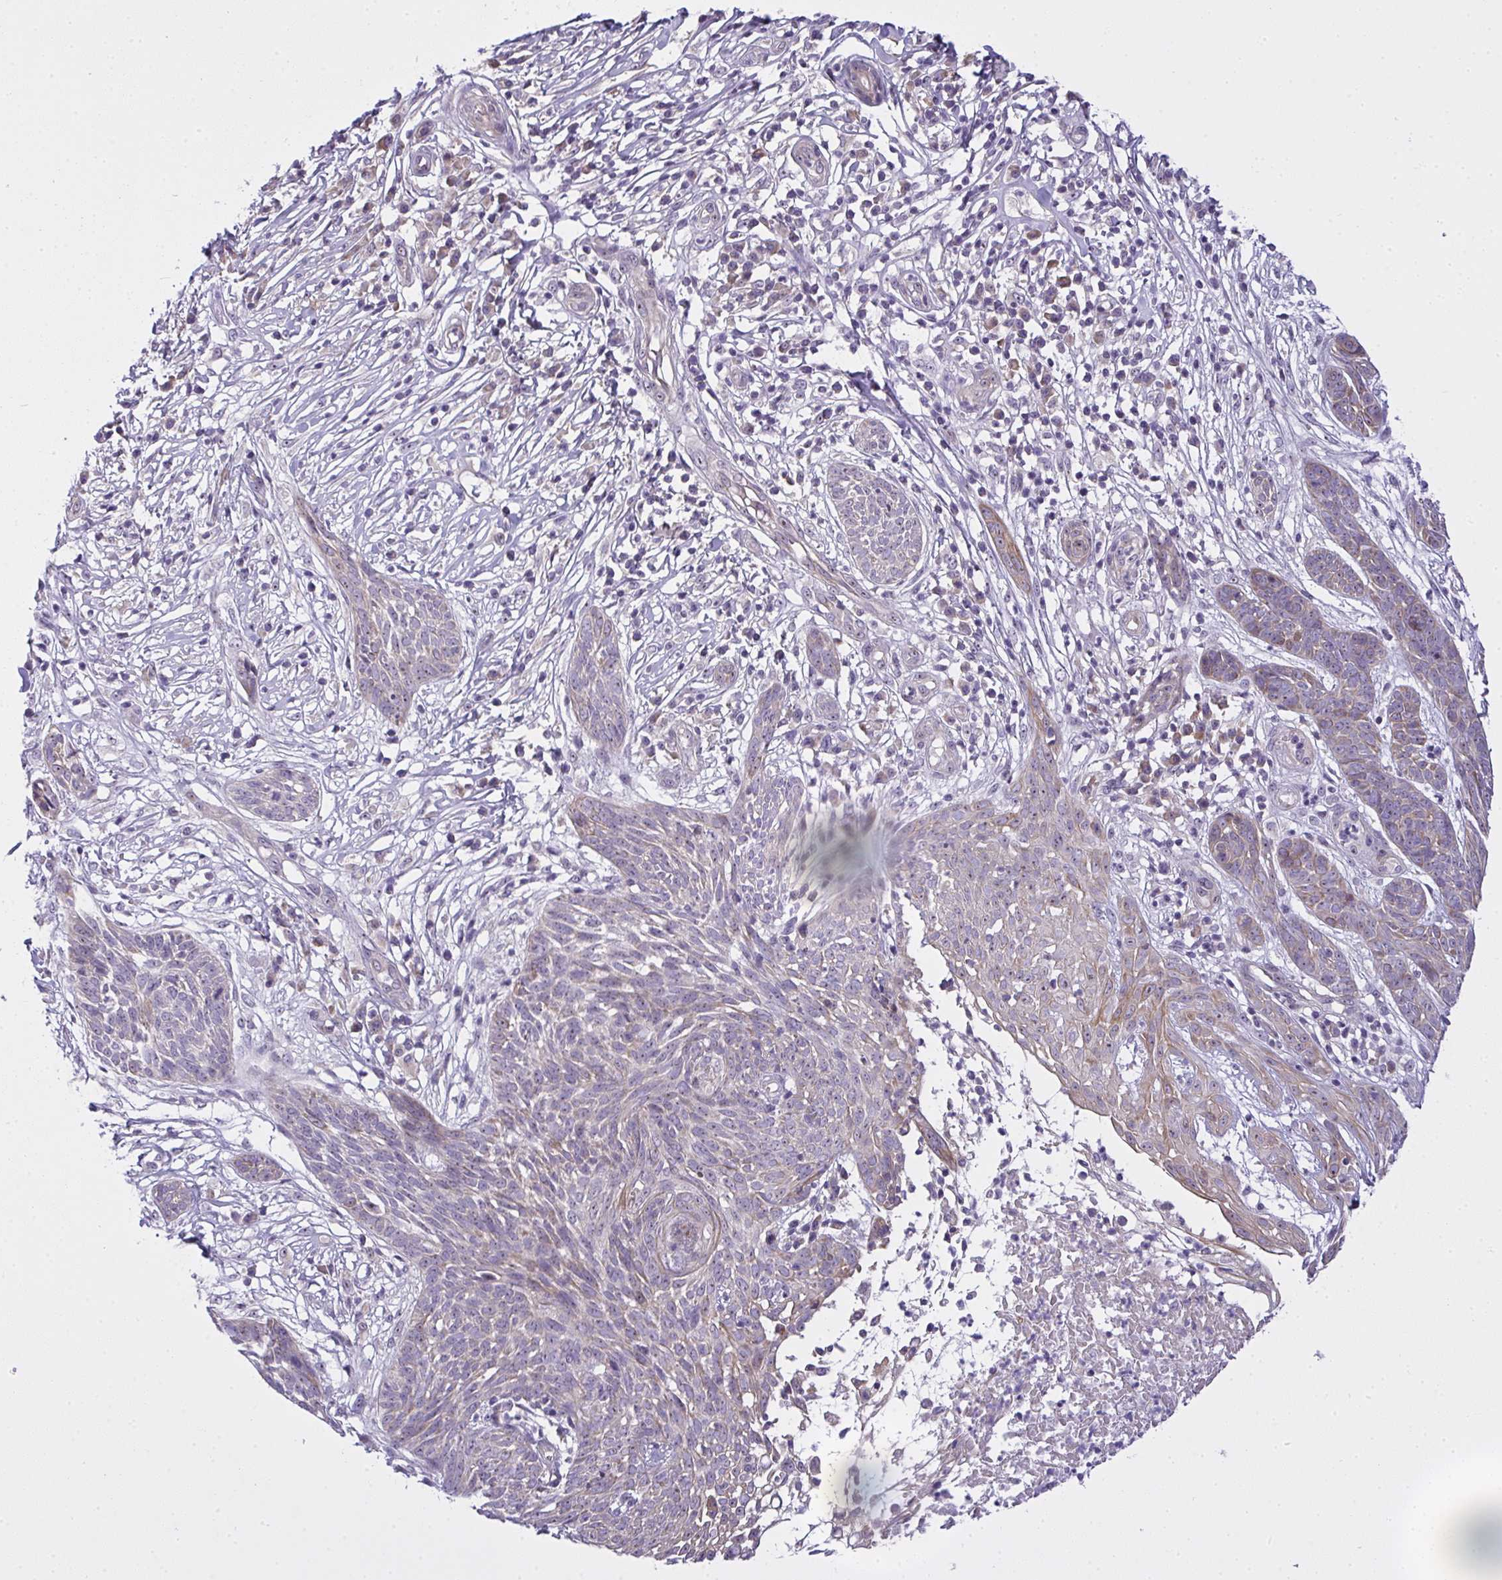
{"staining": {"intensity": "weak", "quantity": "<25%", "location": "cytoplasmic/membranous"}, "tissue": "skin cancer", "cell_type": "Tumor cells", "image_type": "cancer", "snomed": [{"axis": "morphology", "description": "Basal cell carcinoma"}, {"axis": "topography", "description": "Skin"}, {"axis": "topography", "description": "Skin, foot"}], "caption": "The photomicrograph shows no significant expression in tumor cells of skin cancer.", "gene": "NT5C1A", "patient": {"sex": "female", "age": 86}}